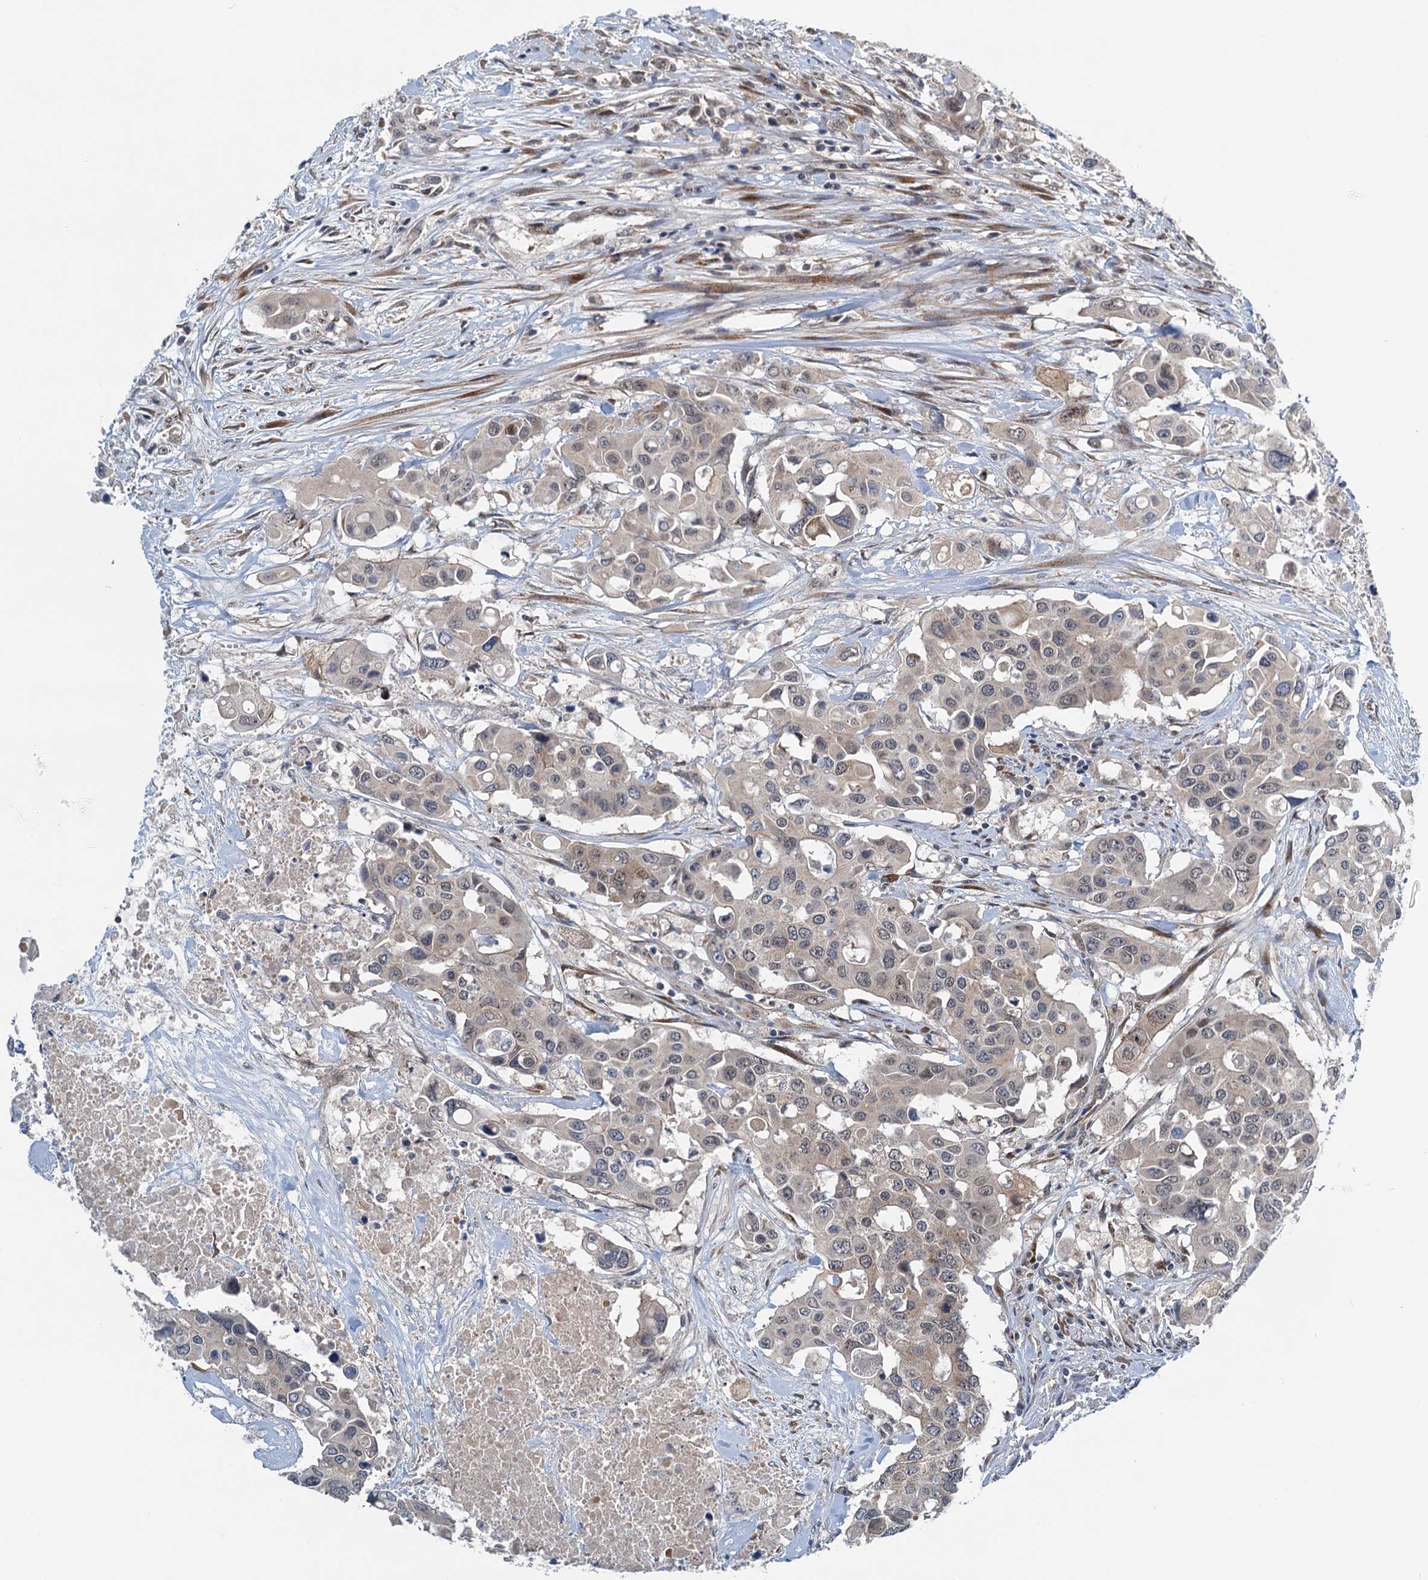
{"staining": {"intensity": "weak", "quantity": "<25%", "location": "nuclear"}, "tissue": "colorectal cancer", "cell_type": "Tumor cells", "image_type": "cancer", "snomed": [{"axis": "morphology", "description": "Adenocarcinoma, NOS"}, {"axis": "topography", "description": "Colon"}], "caption": "This is a micrograph of immunohistochemistry staining of adenocarcinoma (colorectal), which shows no positivity in tumor cells.", "gene": "DYNC2I2", "patient": {"sex": "male", "age": 77}}